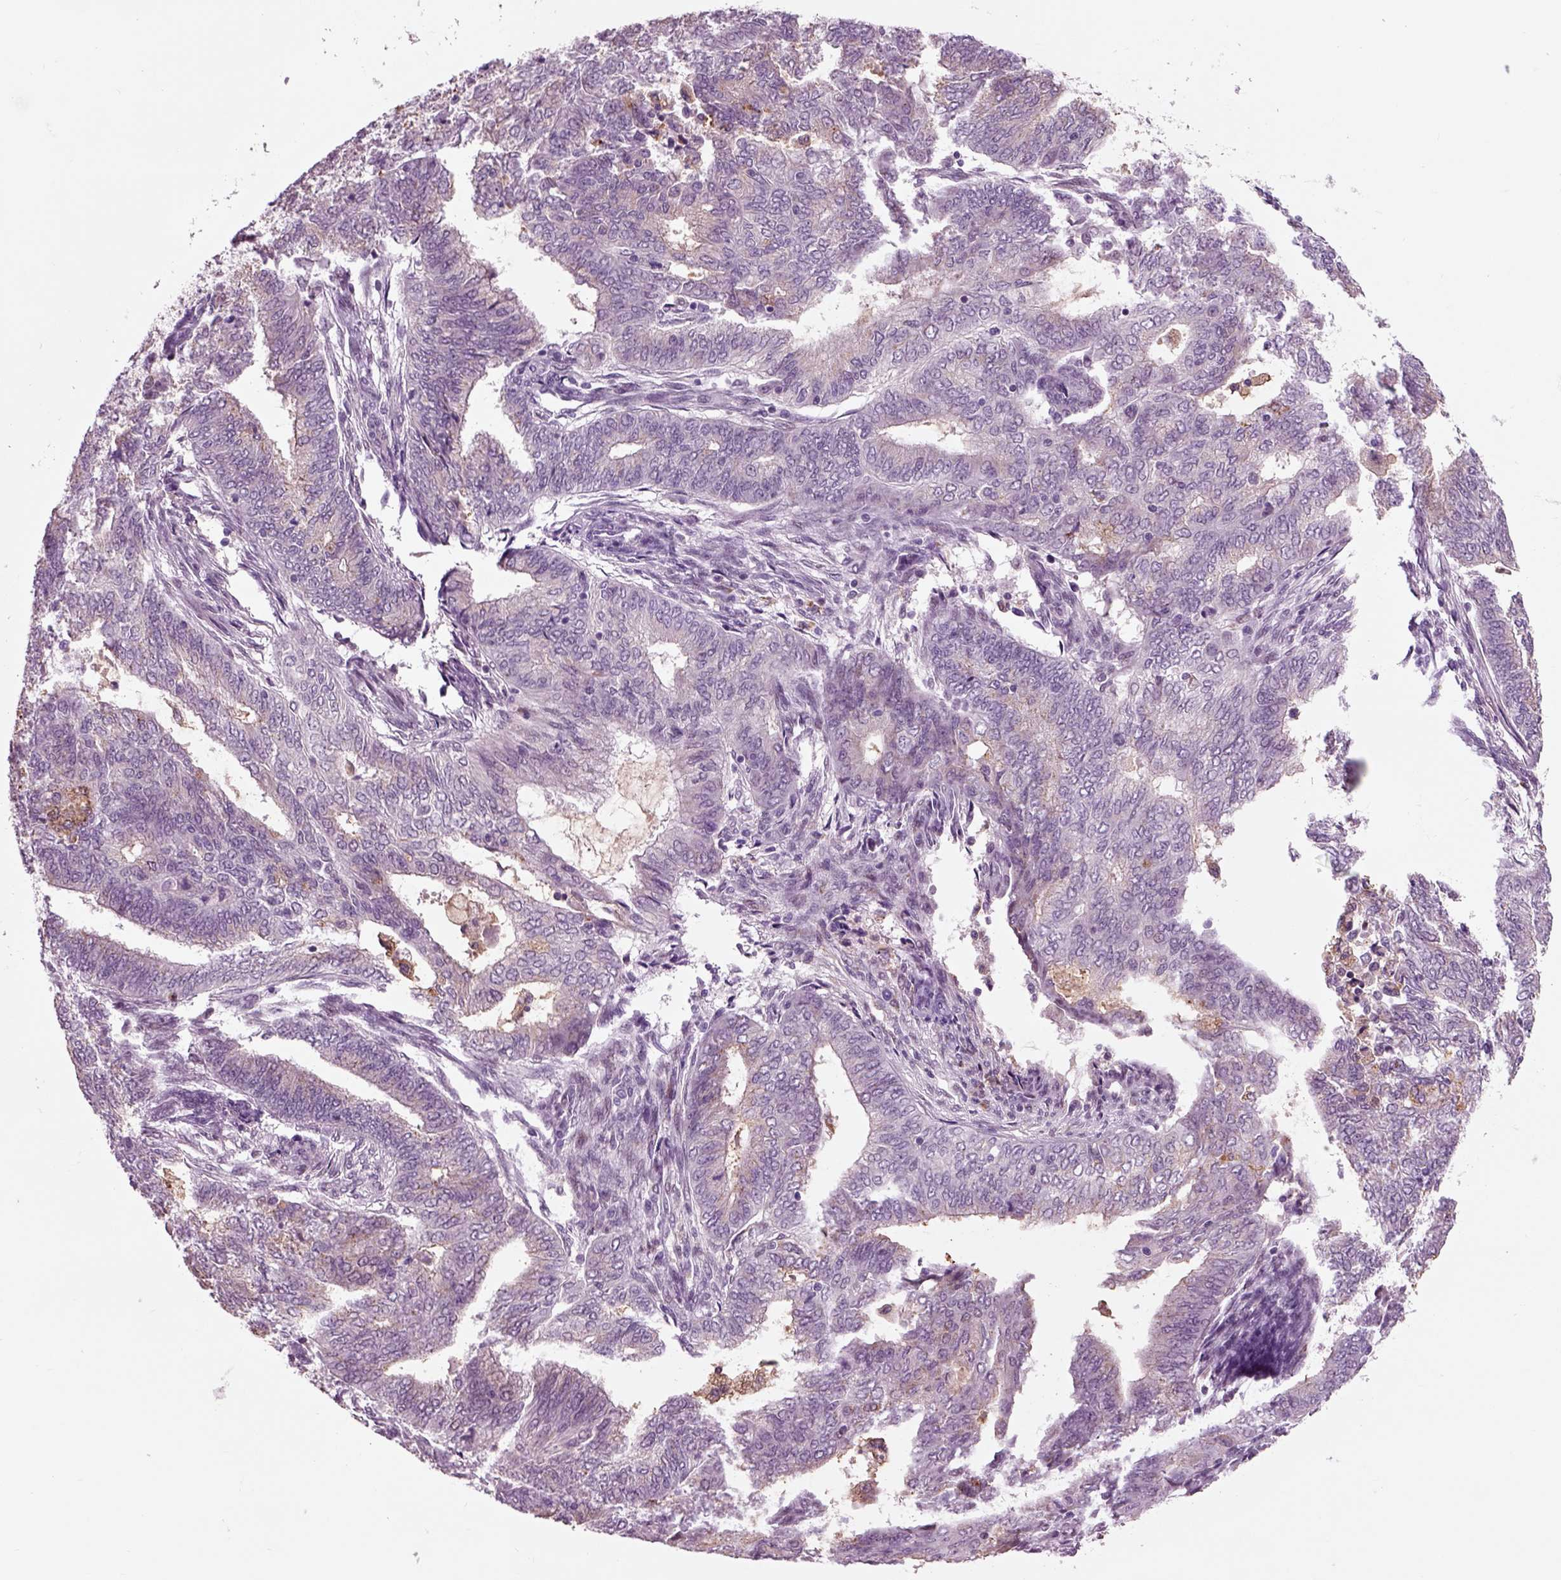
{"staining": {"intensity": "weak", "quantity": "<25%", "location": "cytoplasmic/membranous"}, "tissue": "endometrial cancer", "cell_type": "Tumor cells", "image_type": "cancer", "snomed": [{"axis": "morphology", "description": "Adenocarcinoma, NOS"}, {"axis": "topography", "description": "Endometrium"}], "caption": "Adenocarcinoma (endometrial) stained for a protein using immunohistochemistry (IHC) shows no staining tumor cells.", "gene": "CHGB", "patient": {"sex": "female", "age": 62}}